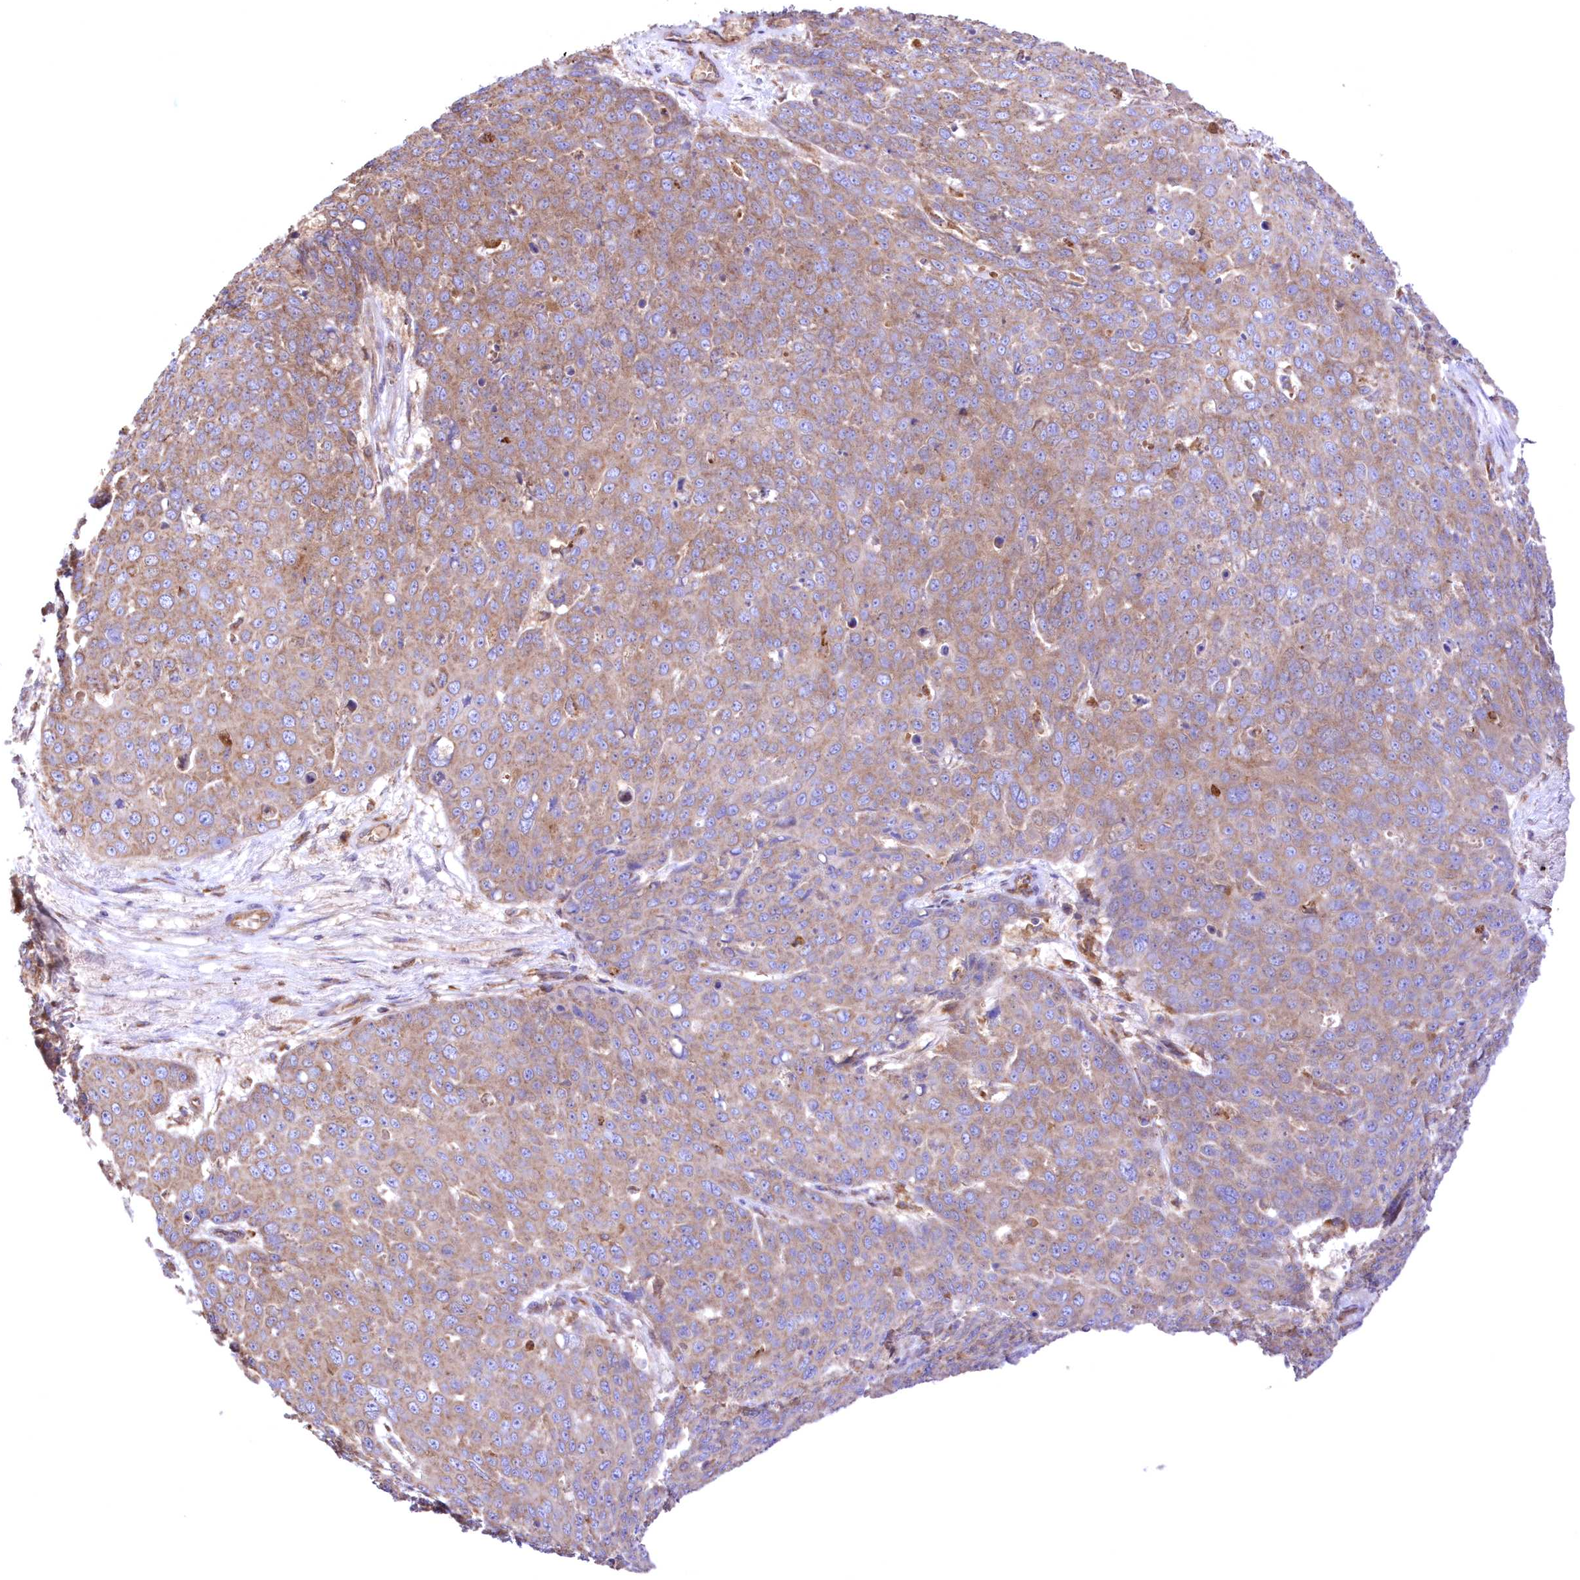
{"staining": {"intensity": "moderate", "quantity": ">75%", "location": "cytoplasmic/membranous"}, "tissue": "skin cancer", "cell_type": "Tumor cells", "image_type": "cancer", "snomed": [{"axis": "morphology", "description": "Squamous cell carcinoma, NOS"}, {"axis": "topography", "description": "Skin"}], "caption": "Skin cancer (squamous cell carcinoma) tissue displays moderate cytoplasmic/membranous expression in about >75% of tumor cells", "gene": "FCHO2", "patient": {"sex": "male", "age": 71}}